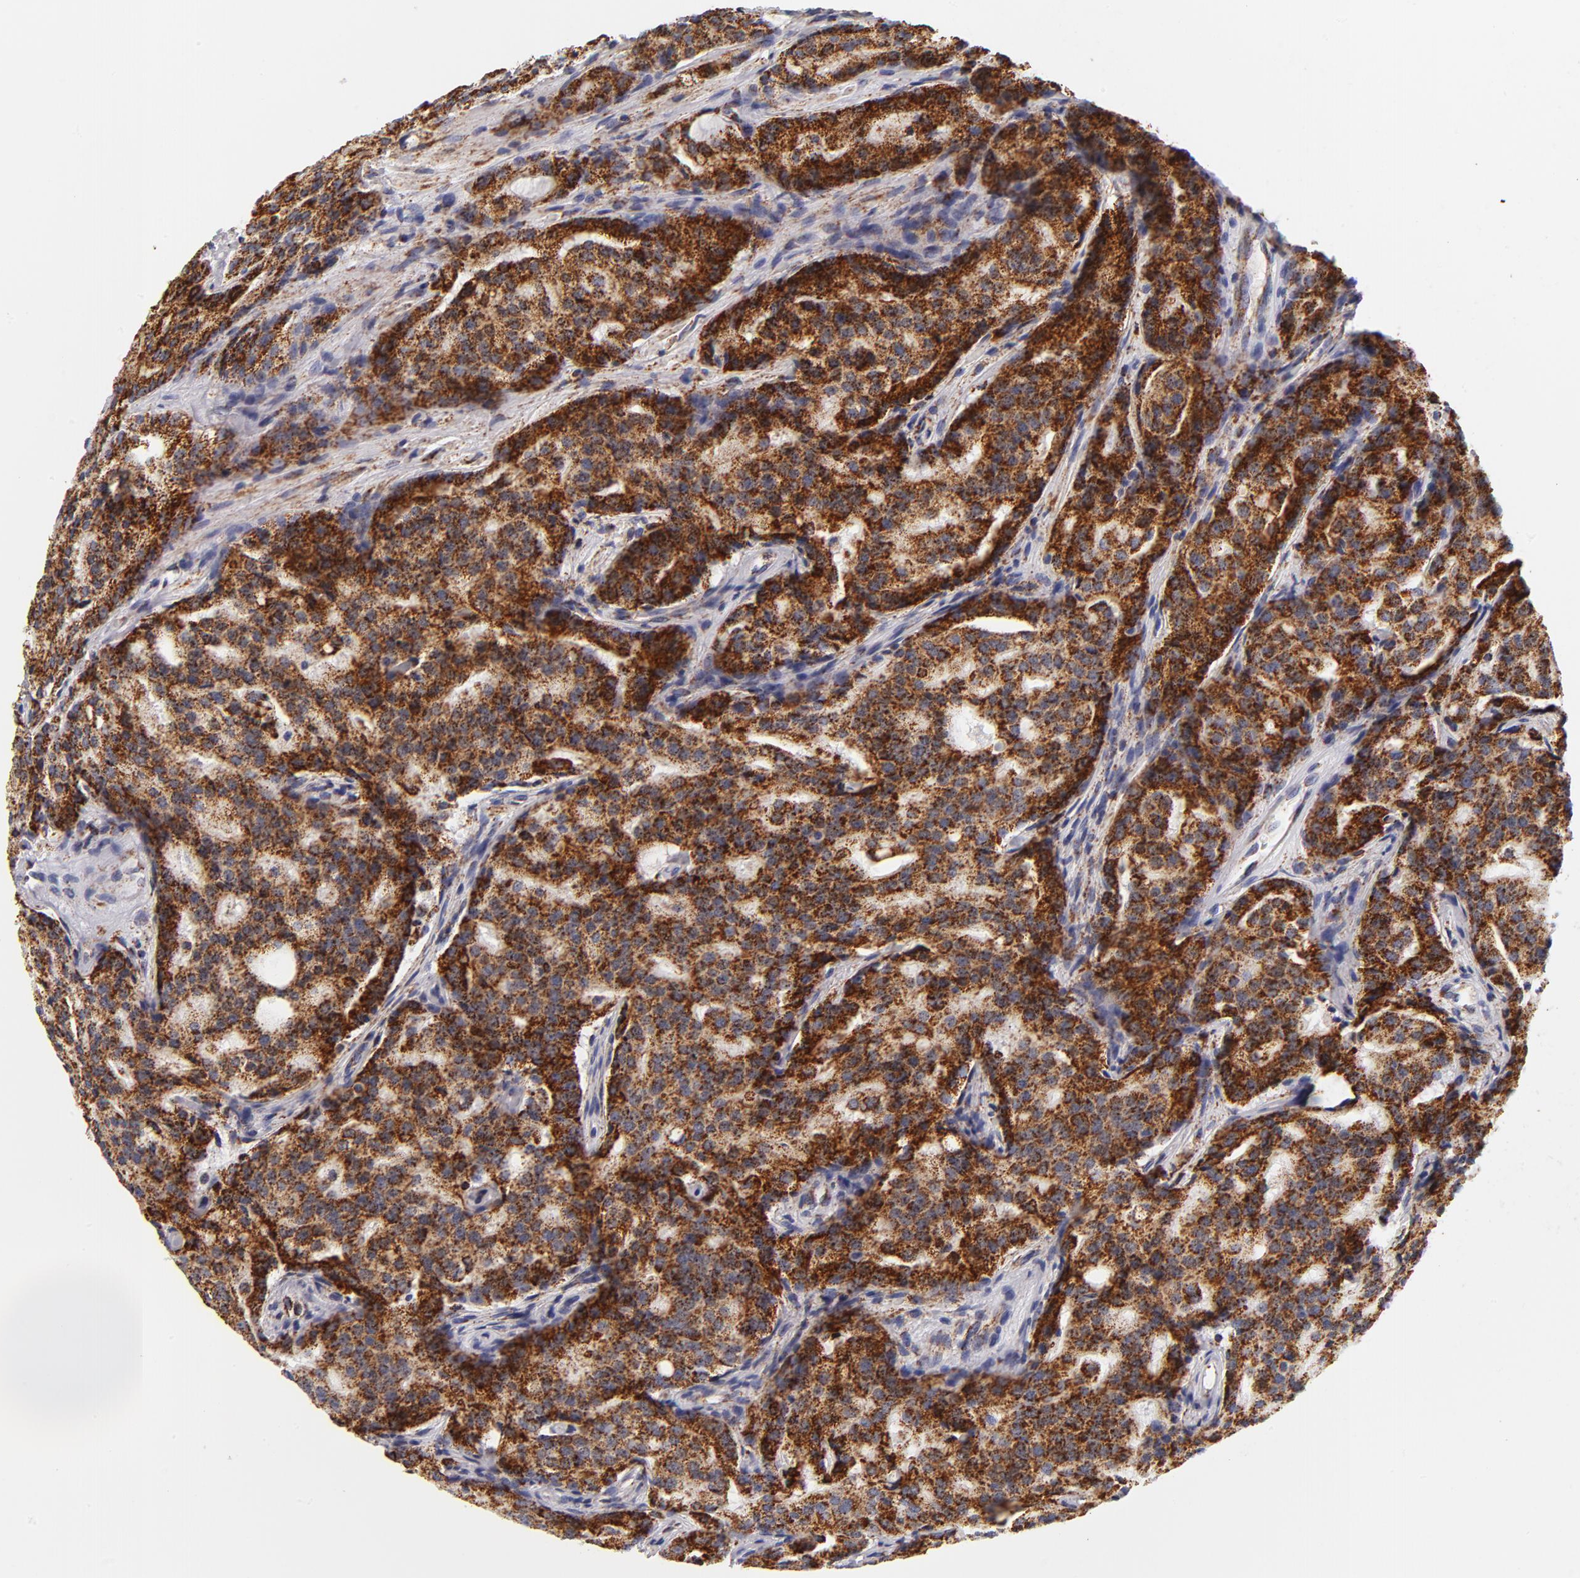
{"staining": {"intensity": "strong", "quantity": ">75%", "location": "cytoplasmic/membranous"}, "tissue": "prostate cancer", "cell_type": "Tumor cells", "image_type": "cancer", "snomed": [{"axis": "morphology", "description": "Adenocarcinoma, High grade"}, {"axis": "topography", "description": "Prostate"}], "caption": "Immunohistochemical staining of human prostate cancer (high-grade adenocarcinoma) displays high levels of strong cytoplasmic/membranous expression in about >75% of tumor cells.", "gene": "ECHS1", "patient": {"sex": "male", "age": 72}}